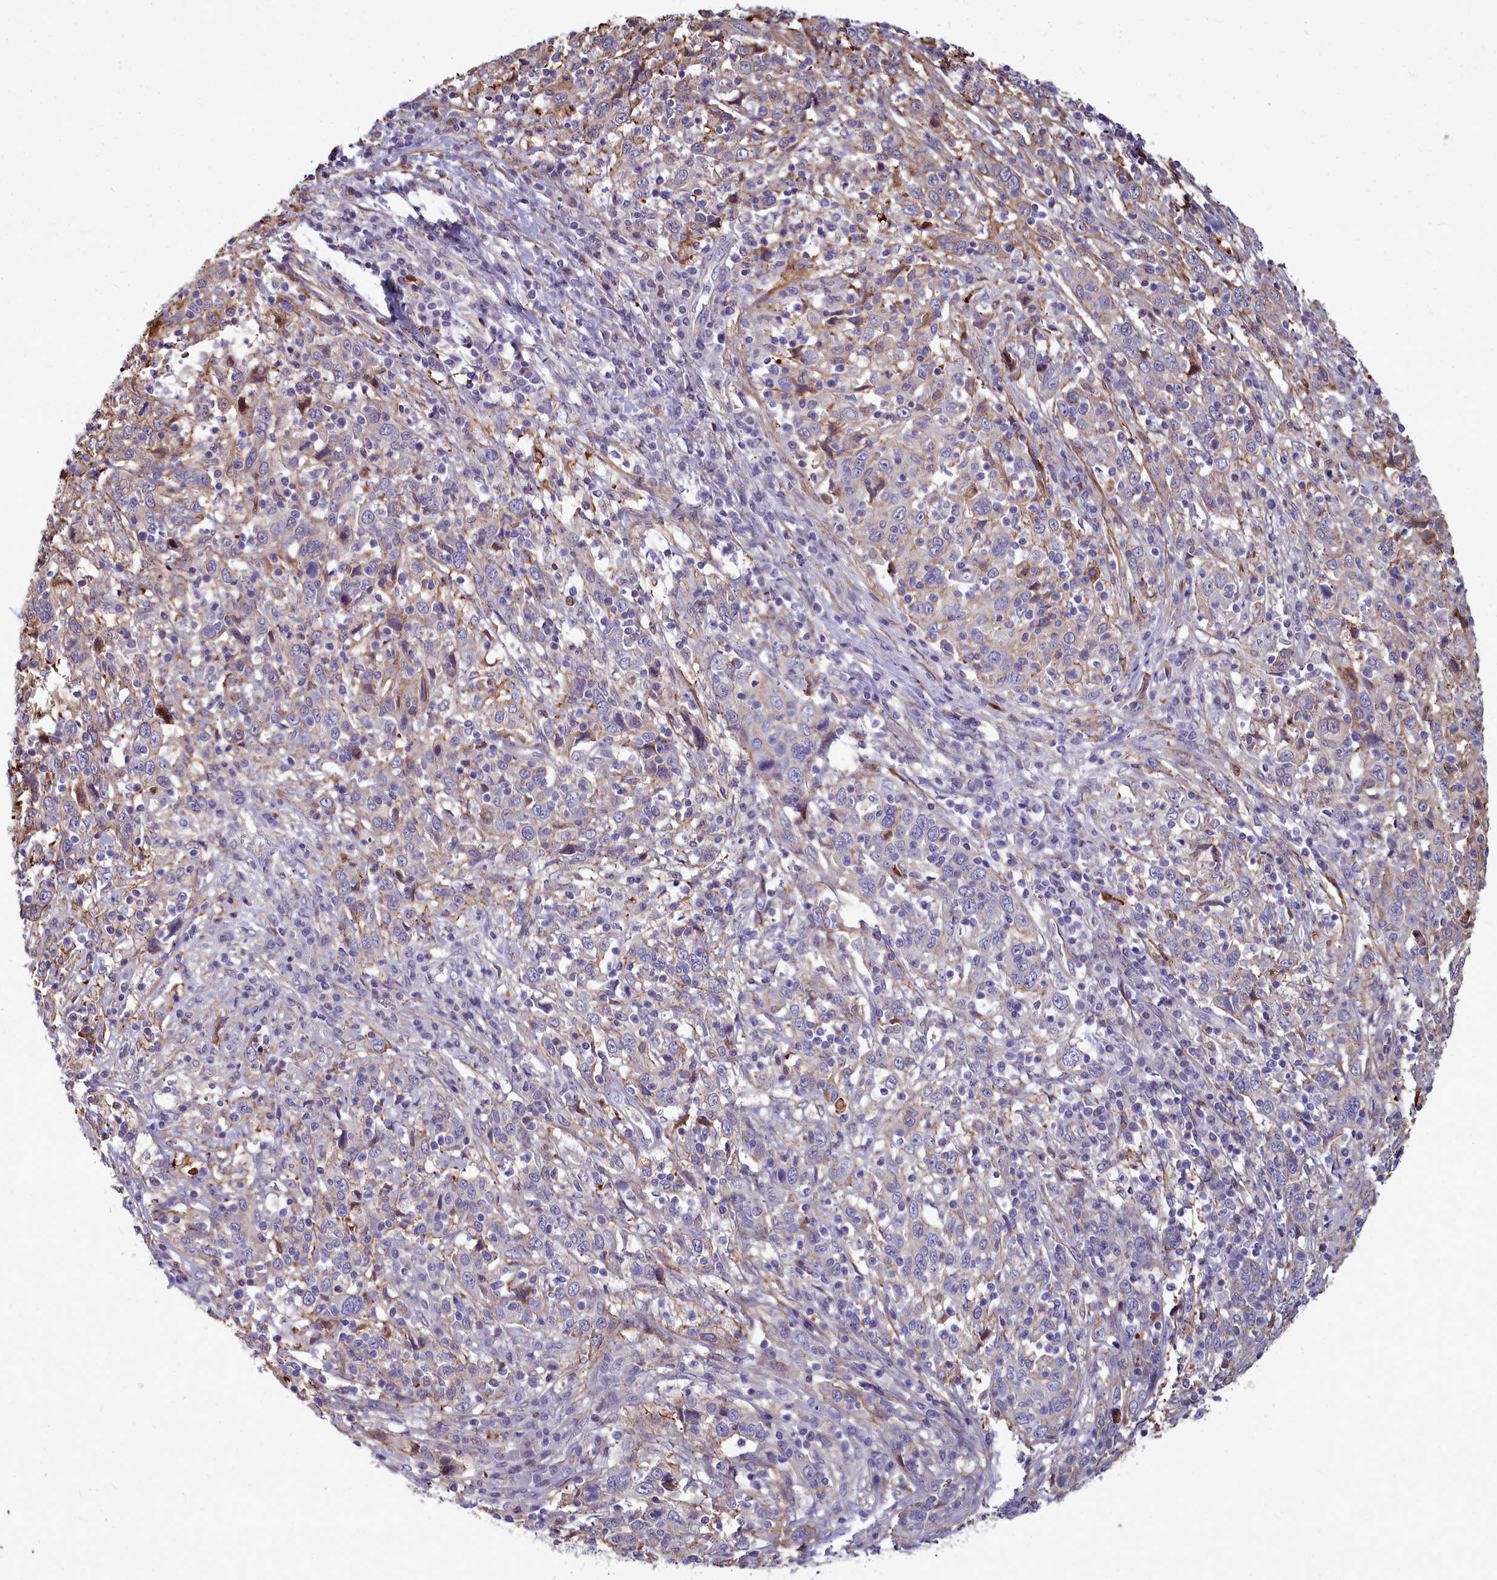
{"staining": {"intensity": "weak", "quantity": "<25%", "location": "cytoplasmic/membranous"}, "tissue": "cervical cancer", "cell_type": "Tumor cells", "image_type": "cancer", "snomed": [{"axis": "morphology", "description": "Squamous cell carcinoma, NOS"}, {"axis": "topography", "description": "Cervix"}], "caption": "Immunohistochemistry photomicrograph of neoplastic tissue: squamous cell carcinoma (cervical) stained with DAB reveals no significant protein expression in tumor cells.", "gene": "TTC5", "patient": {"sex": "female", "age": 46}}